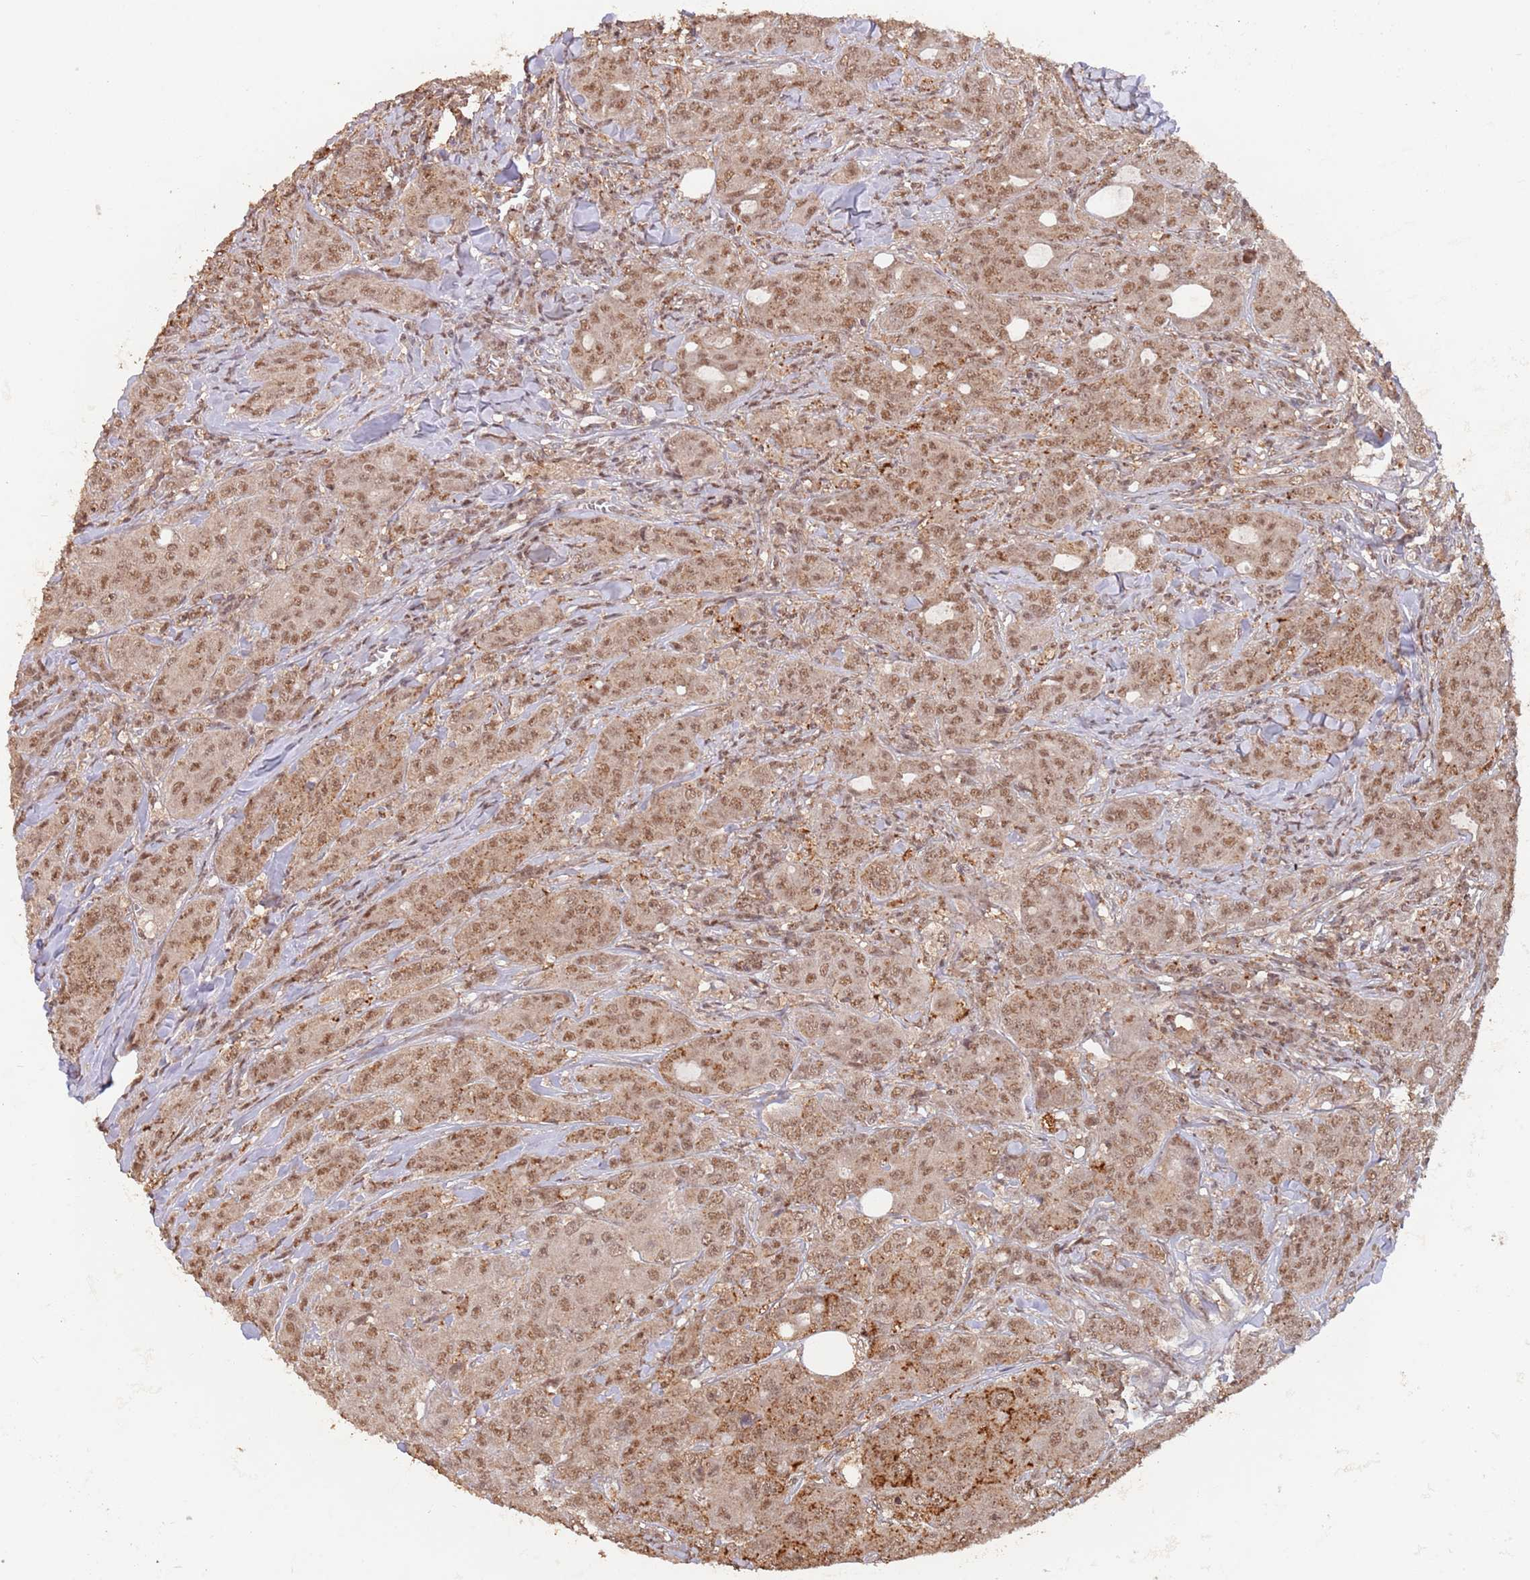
{"staining": {"intensity": "moderate", "quantity": ">75%", "location": "cytoplasmic/membranous,nuclear"}, "tissue": "breast cancer", "cell_type": "Tumor cells", "image_type": "cancer", "snomed": [{"axis": "morphology", "description": "Duct carcinoma"}, {"axis": "topography", "description": "Breast"}], "caption": "Immunohistochemistry of human breast cancer (infiltrating ductal carcinoma) reveals medium levels of moderate cytoplasmic/membranous and nuclear staining in approximately >75% of tumor cells.", "gene": "RFXANK", "patient": {"sex": "female", "age": 43}}